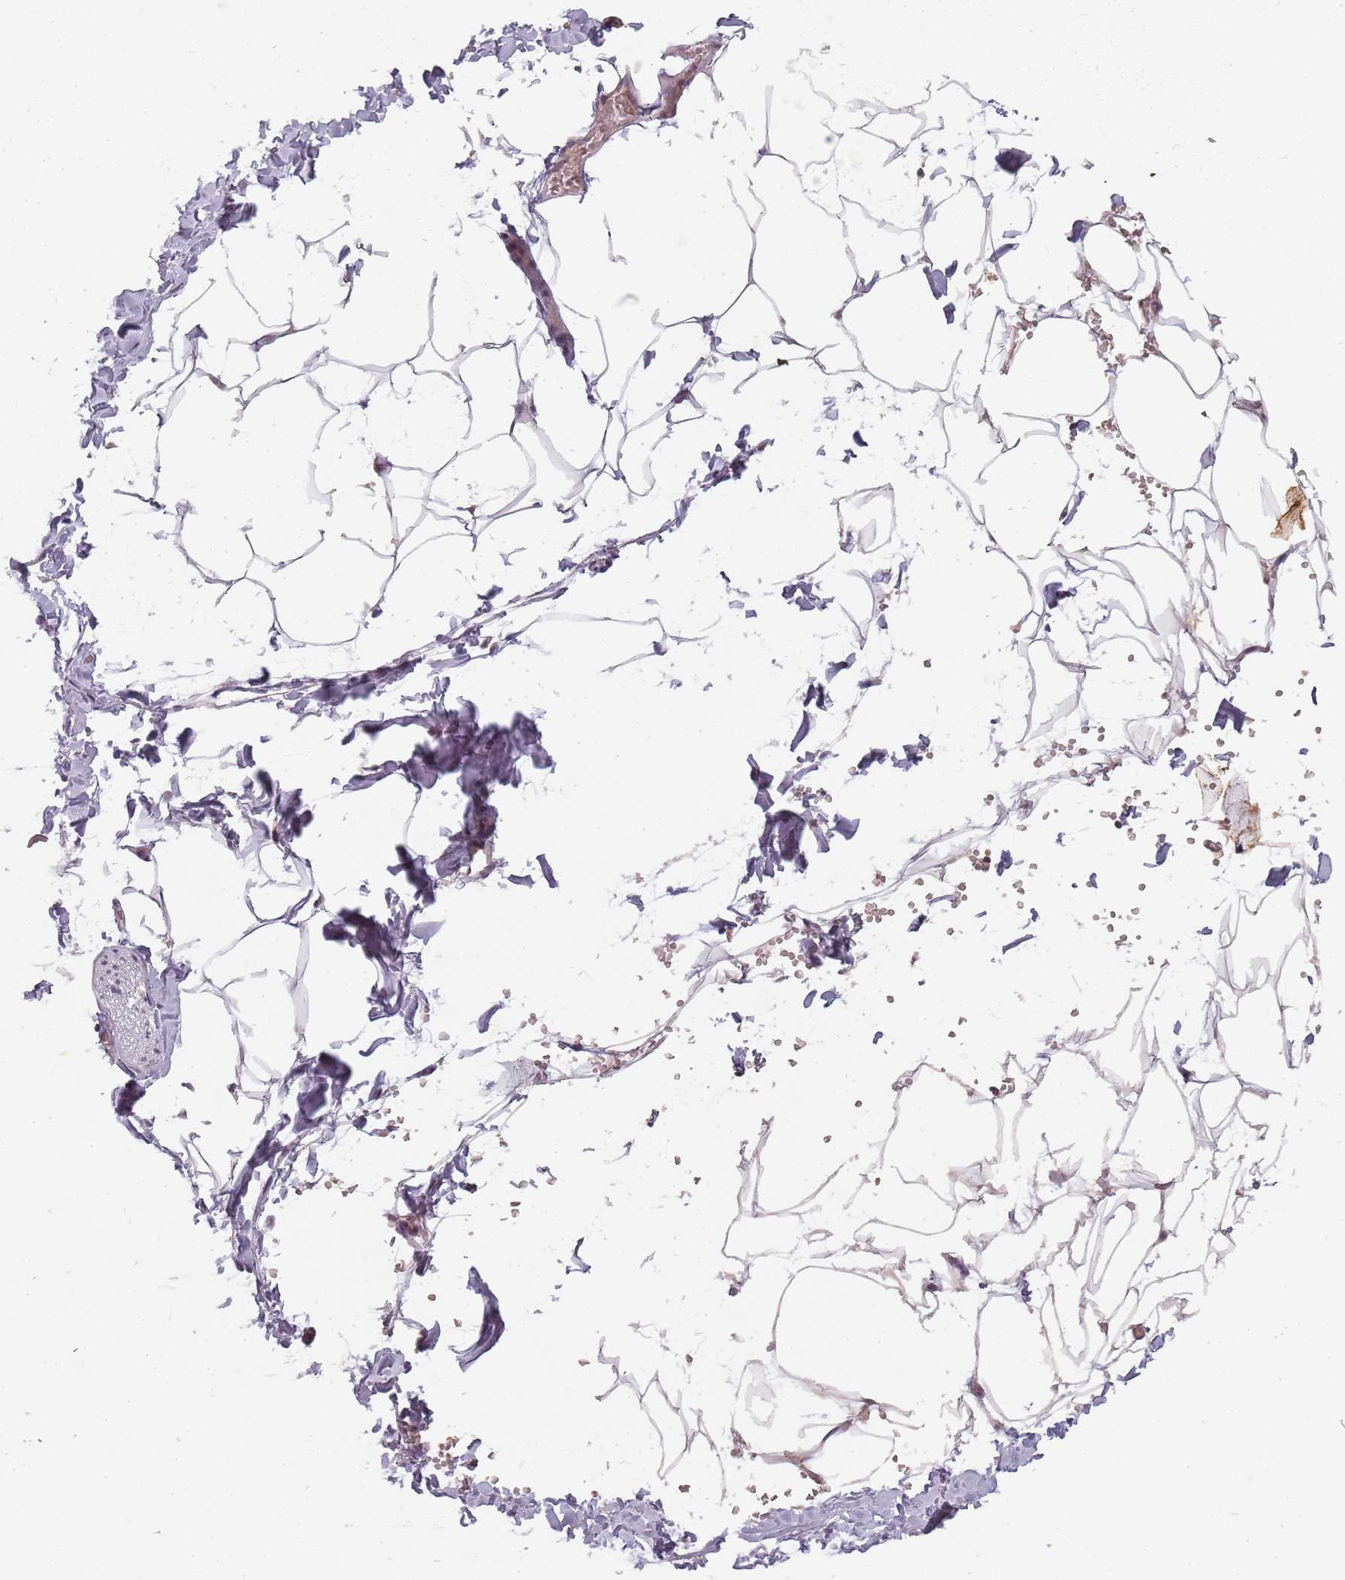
{"staining": {"intensity": "weak", "quantity": "25%-75%", "location": "cytoplasmic/membranous"}, "tissue": "adipose tissue", "cell_type": "Adipocytes", "image_type": "normal", "snomed": [{"axis": "morphology", "description": "Normal tissue, NOS"}, {"axis": "topography", "description": "Gallbladder"}, {"axis": "topography", "description": "Peripheral nerve tissue"}], "caption": "DAB (3,3'-diaminobenzidine) immunohistochemical staining of benign human adipose tissue reveals weak cytoplasmic/membranous protein positivity in about 25%-75% of adipocytes. The protein is stained brown, and the nuclei are stained in blue (DAB (3,3'-diaminobenzidine) IHC with brightfield microscopy, high magnification).", "gene": "RPS6KA2", "patient": {"sex": "male", "age": 38}}